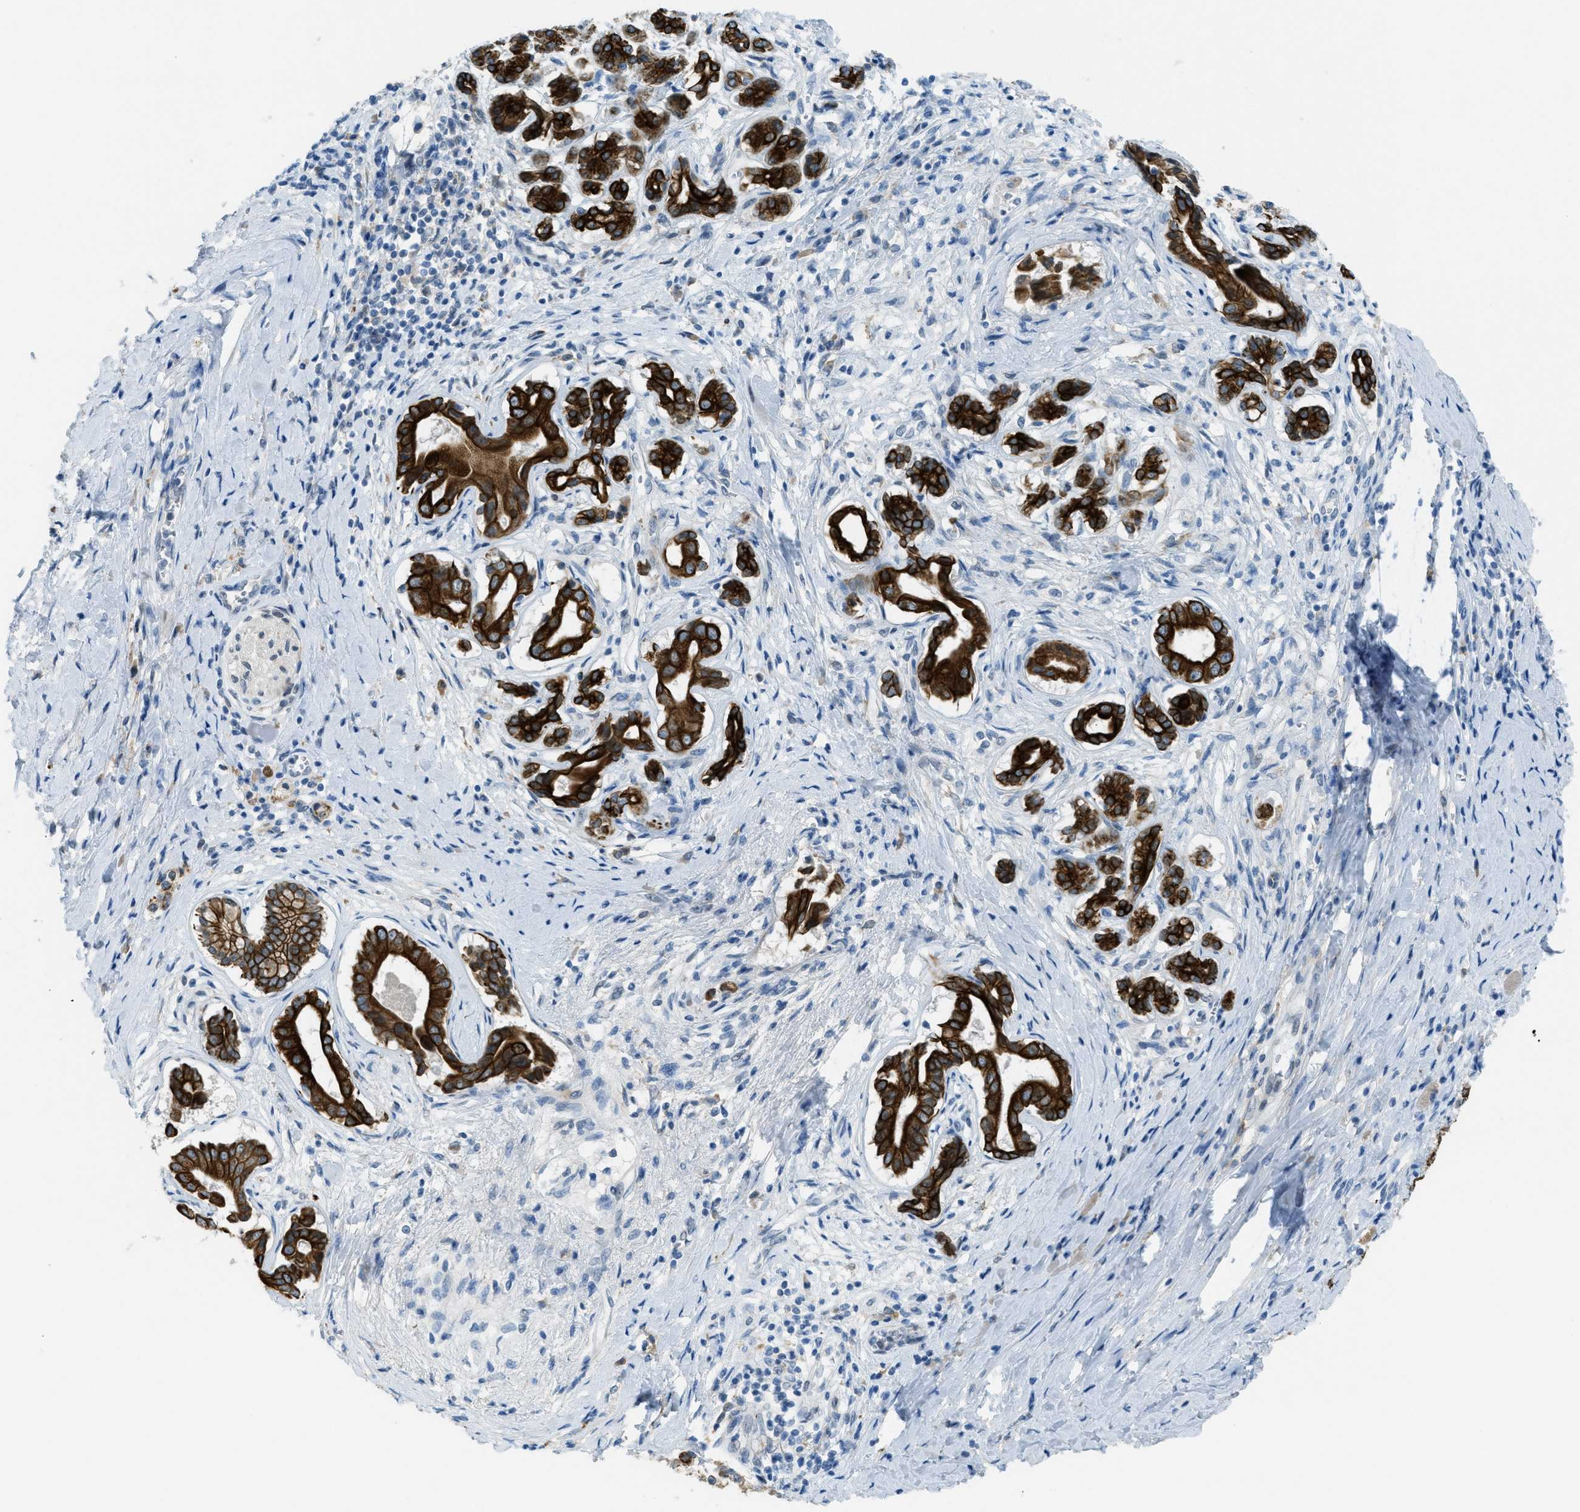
{"staining": {"intensity": "strong", "quantity": ">75%", "location": "cytoplasmic/membranous"}, "tissue": "pancreatic cancer", "cell_type": "Tumor cells", "image_type": "cancer", "snomed": [{"axis": "morphology", "description": "Adenocarcinoma, NOS"}, {"axis": "topography", "description": "Pancreas"}], "caption": "Protein staining of adenocarcinoma (pancreatic) tissue exhibits strong cytoplasmic/membranous positivity in about >75% of tumor cells. (DAB IHC with brightfield microscopy, high magnification).", "gene": "KLHL8", "patient": {"sex": "male", "age": 55}}